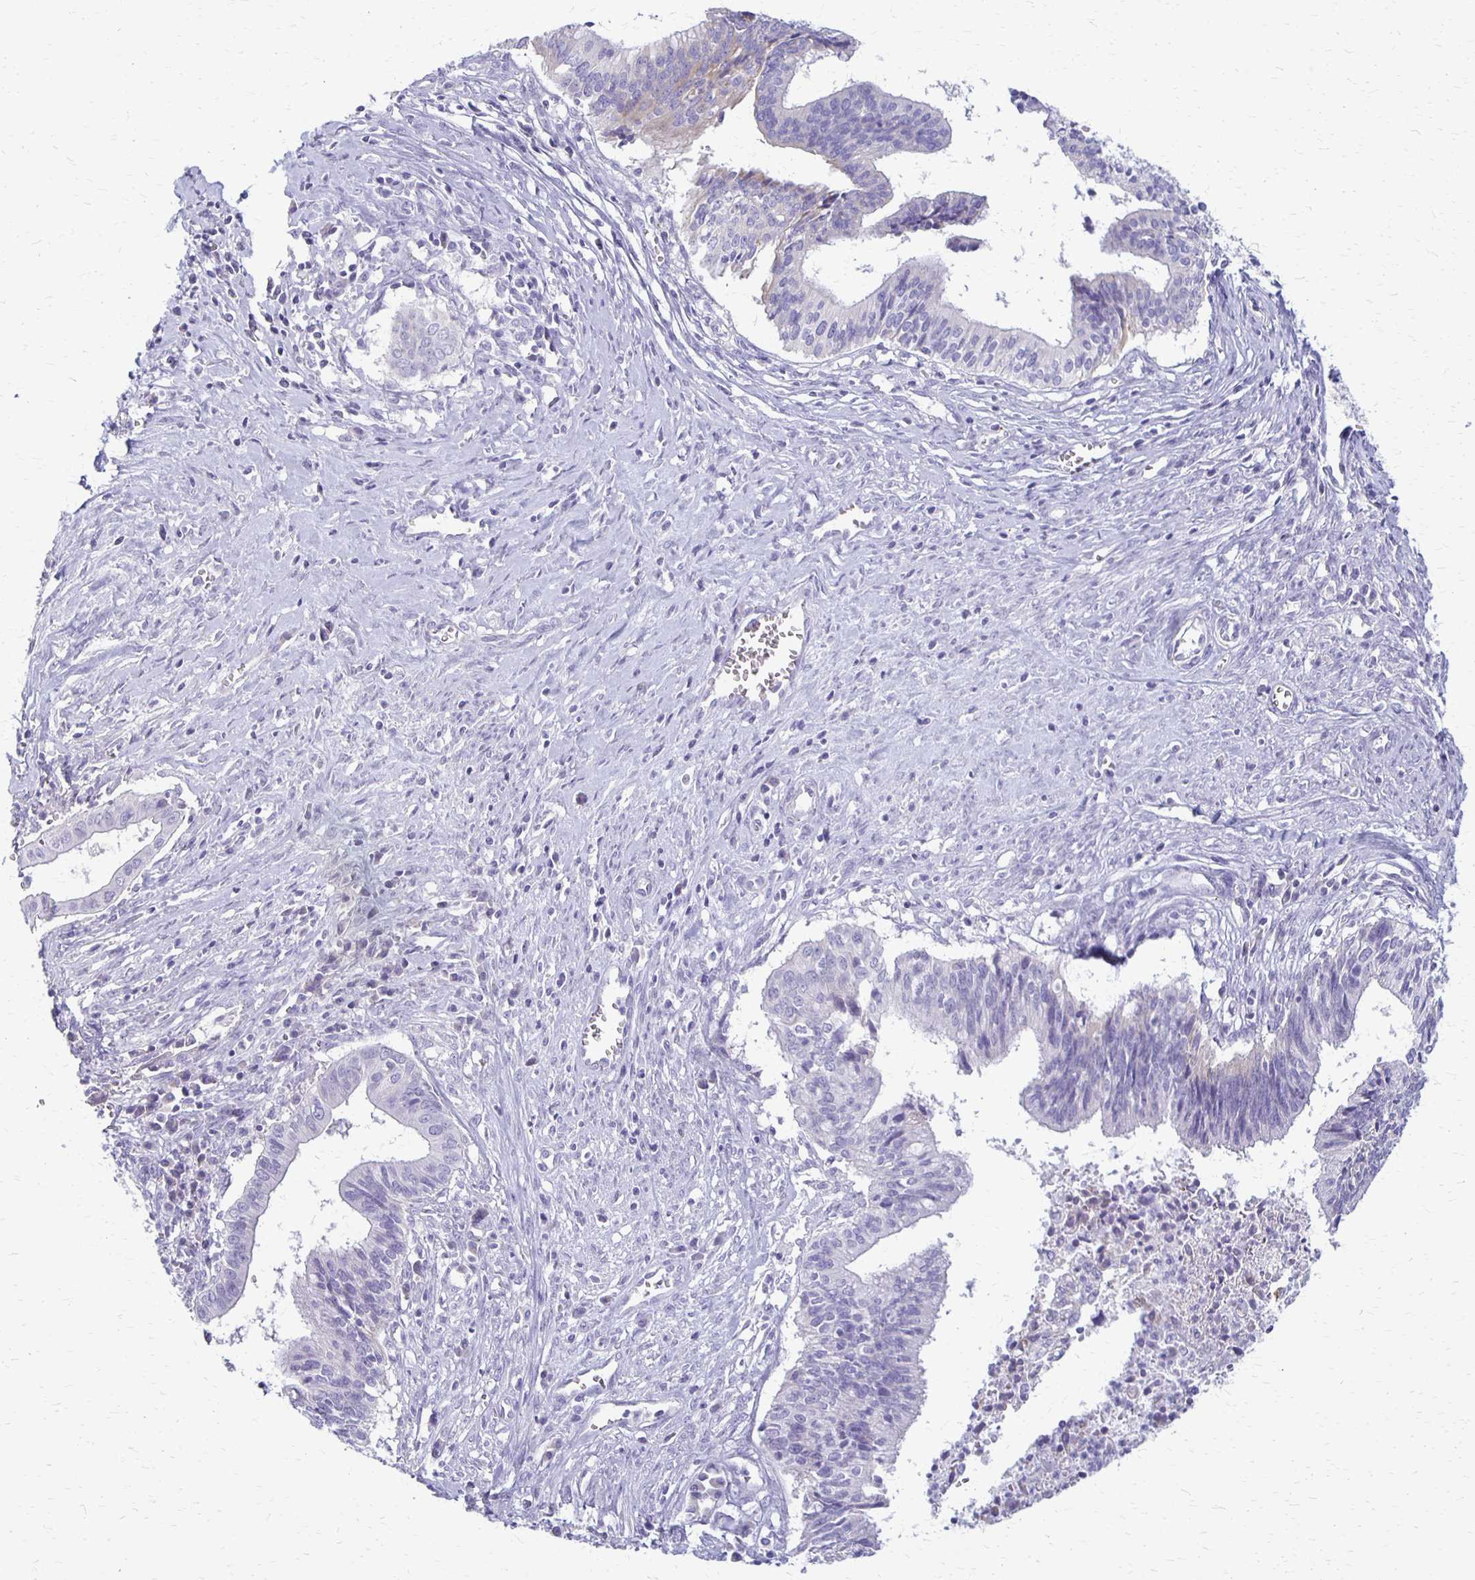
{"staining": {"intensity": "negative", "quantity": "none", "location": "none"}, "tissue": "cervical cancer", "cell_type": "Tumor cells", "image_type": "cancer", "snomed": [{"axis": "morphology", "description": "Adenocarcinoma, NOS"}, {"axis": "topography", "description": "Cervix"}], "caption": "IHC of human adenocarcinoma (cervical) reveals no staining in tumor cells.", "gene": "RHOC", "patient": {"sex": "female", "age": 44}}